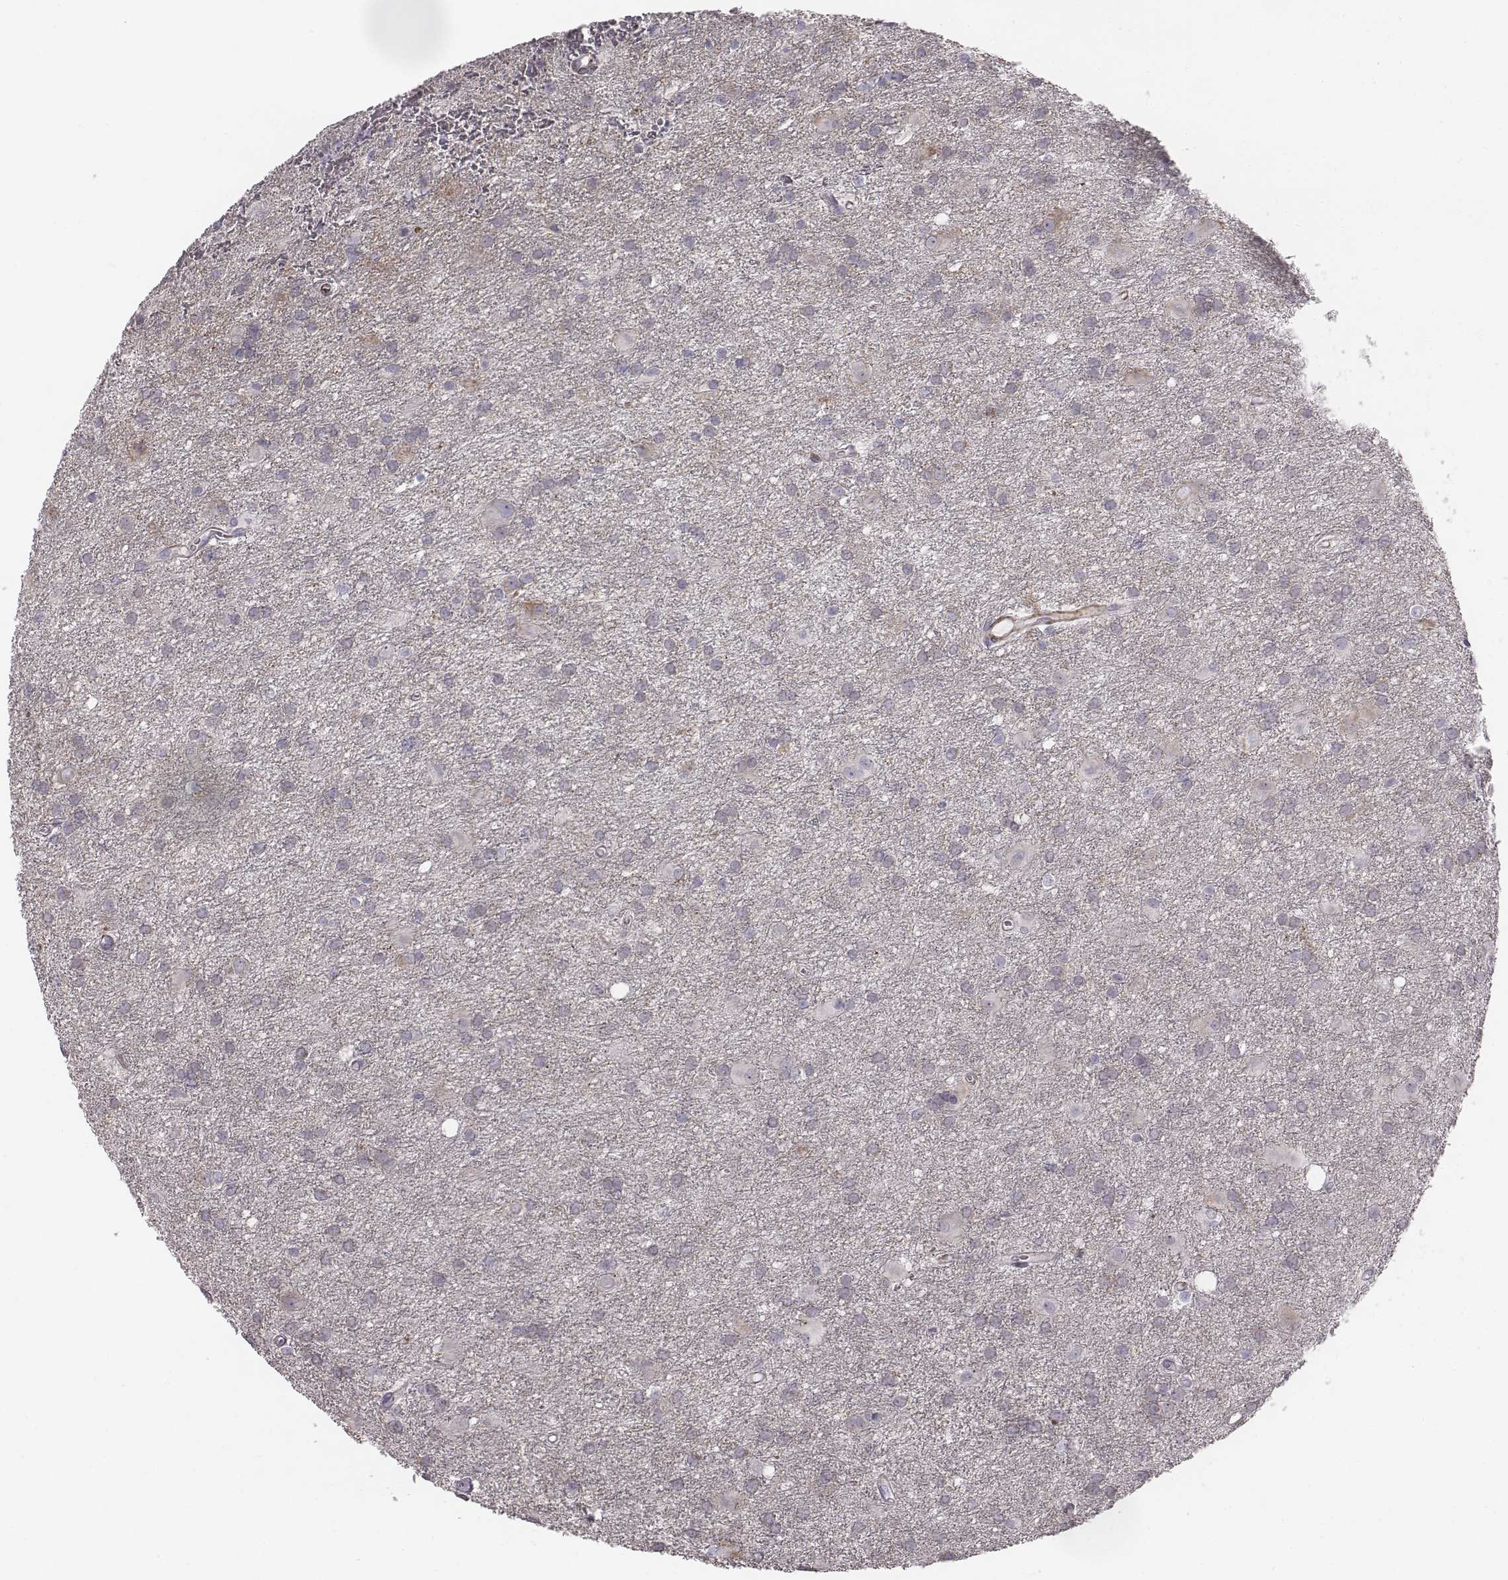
{"staining": {"intensity": "negative", "quantity": "none", "location": "none"}, "tissue": "glioma", "cell_type": "Tumor cells", "image_type": "cancer", "snomed": [{"axis": "morphology", "description": "Glioma, malignant, Low grade"}, {"axis": "topography", "description": "Brain"}], "caption": "Tumor cells are negative for protein expression in human glioma. (DAB (3,3'-diaminobenzidine) immunohistochemistry, high magnification).", "gene": "PRKCZ", "patient": {"sex": "male", "age": 58}}